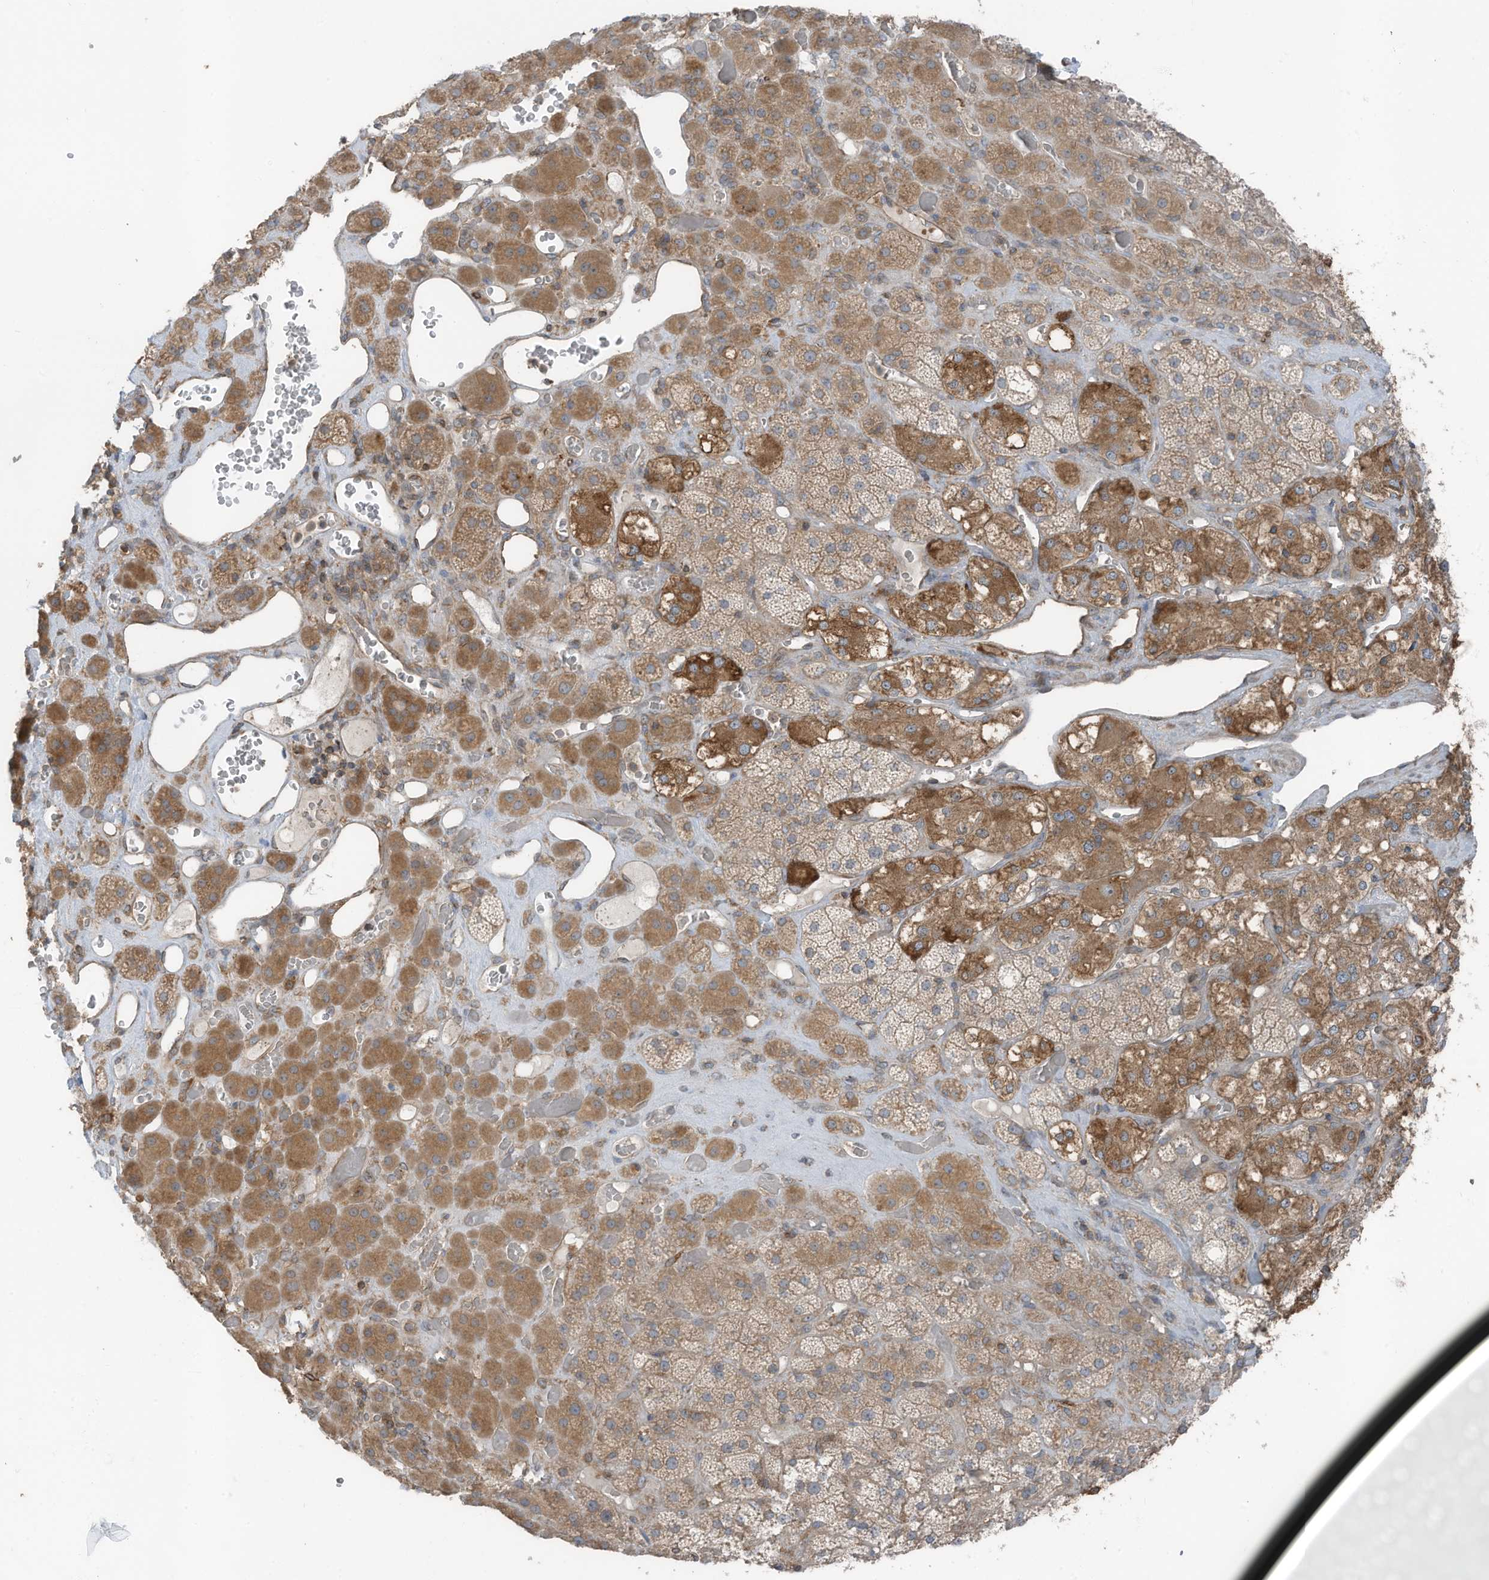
{"staining": {"intensity": "moderate", "quantity": ">75%", "location": "cytoplasmic/membranous"}, "tissue": "adrenal gland", "cell_type": "Glandular cells", "image_type": "normal", "snomed": [{"axis": "morphology", "description": "Normal tissue, NOS"}, {"axis": "topography", "description": "Adrenal gland"}], "caption": "The photomicrograph shows staining of benign adrenal gland, revealing moderate cytoplasmic/membranous protein positivity (brown color) within glandular cells.", "gene": "TXNDC9", "patient": {"sex": "male", "age": 57}}